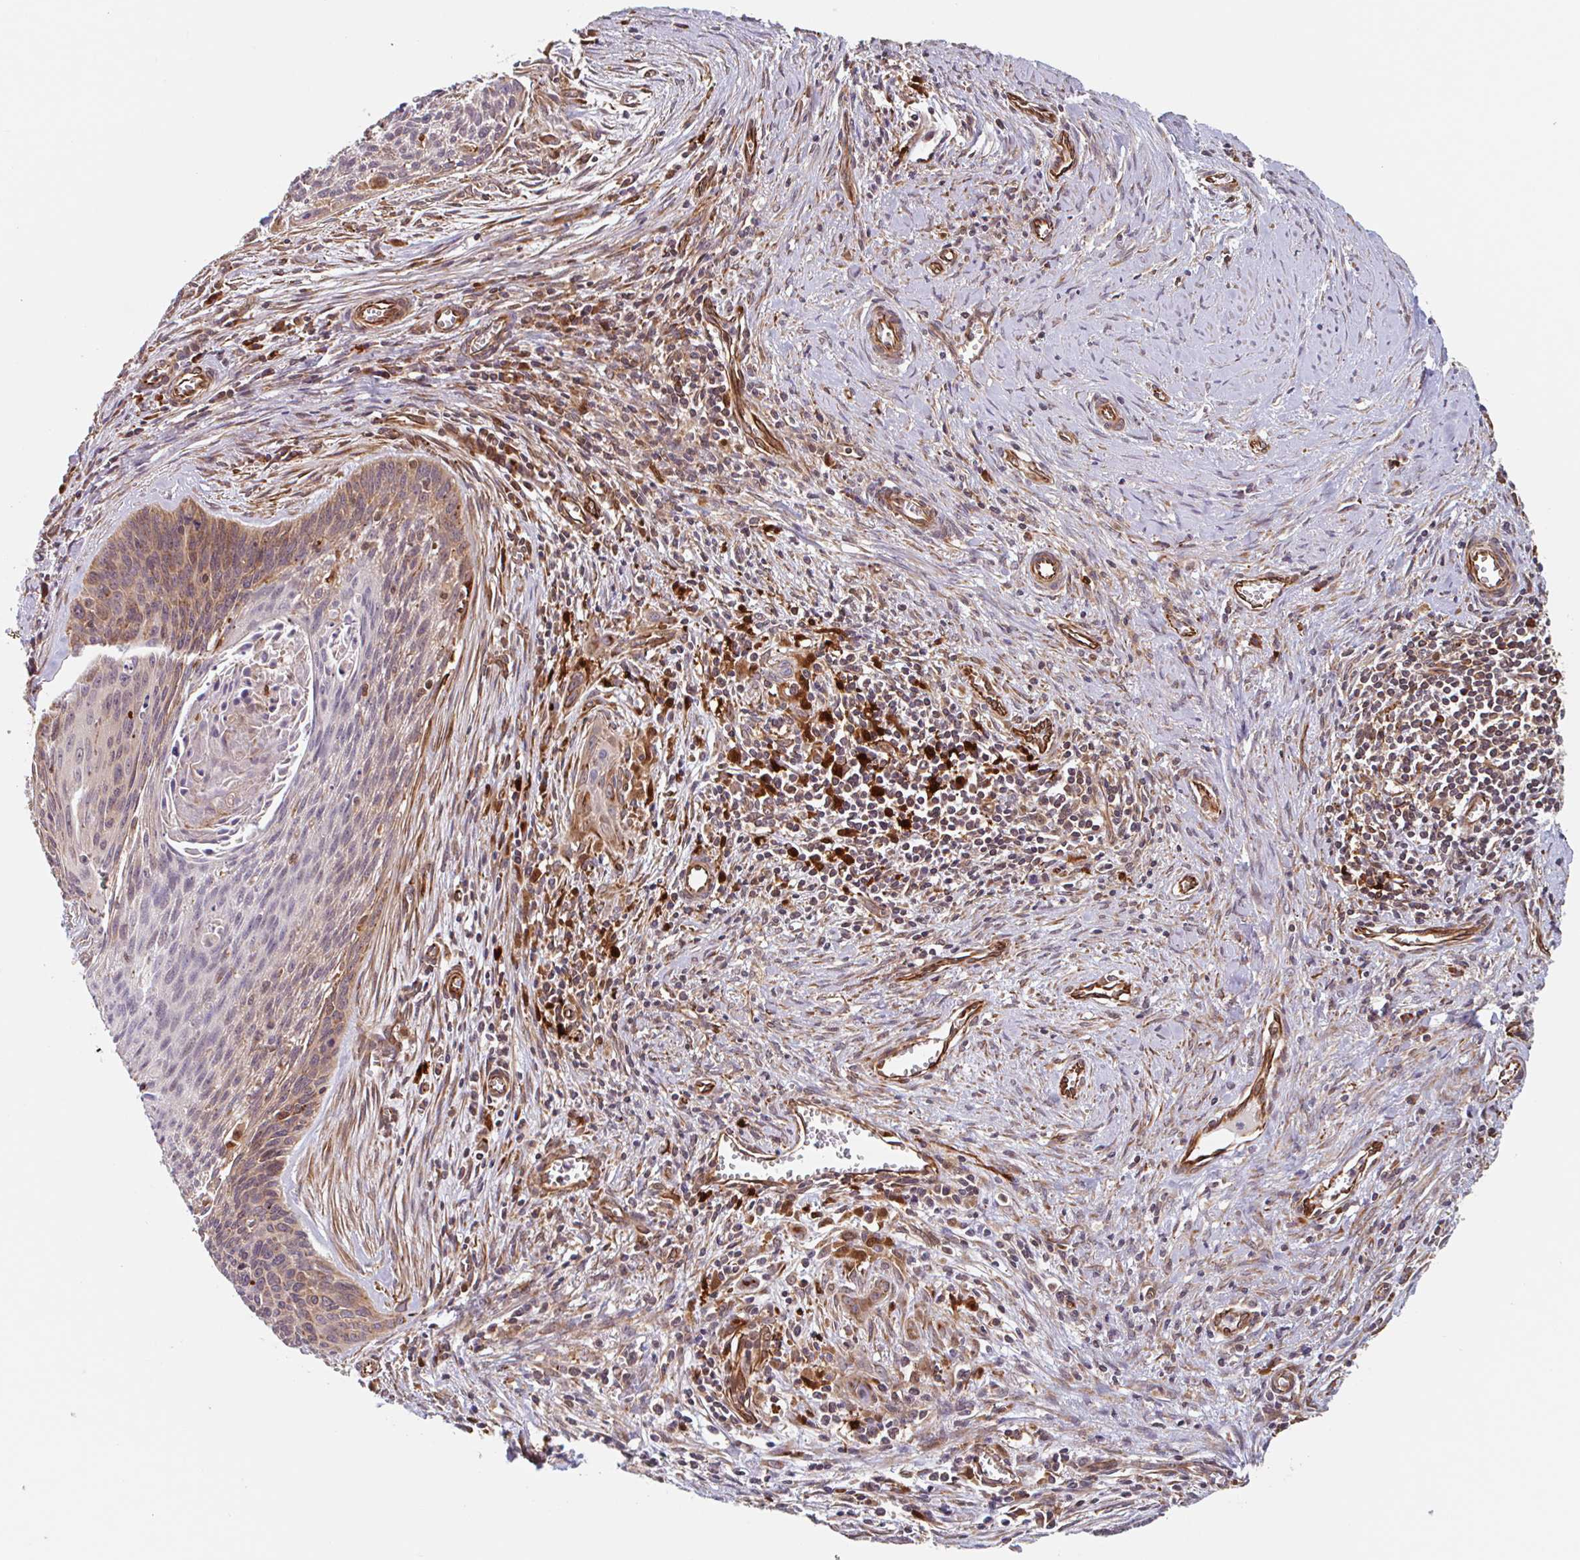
{"staining": {"intensity": "moderate", "quantity": "<25%", "location": "cytoplasmic/membranous"}, "tissue": "cervical cancer", "cell_type": "Tumor cells", "image_type": "cancer", "snomed": [{"axis": "morphology", "description": "Squamous cell carcinoma, NOS"}, {"axis": "topography", "description": "Cervix"}], "caption": "Cervical squamous cell carcinoma stained with immunohistochemistry (IHC) reveals moderate cytoplasmic/membranous expression in about <25% of tumor cells.", "gene": "NUB1", "patient": {"sex": "female", "age": 55}}